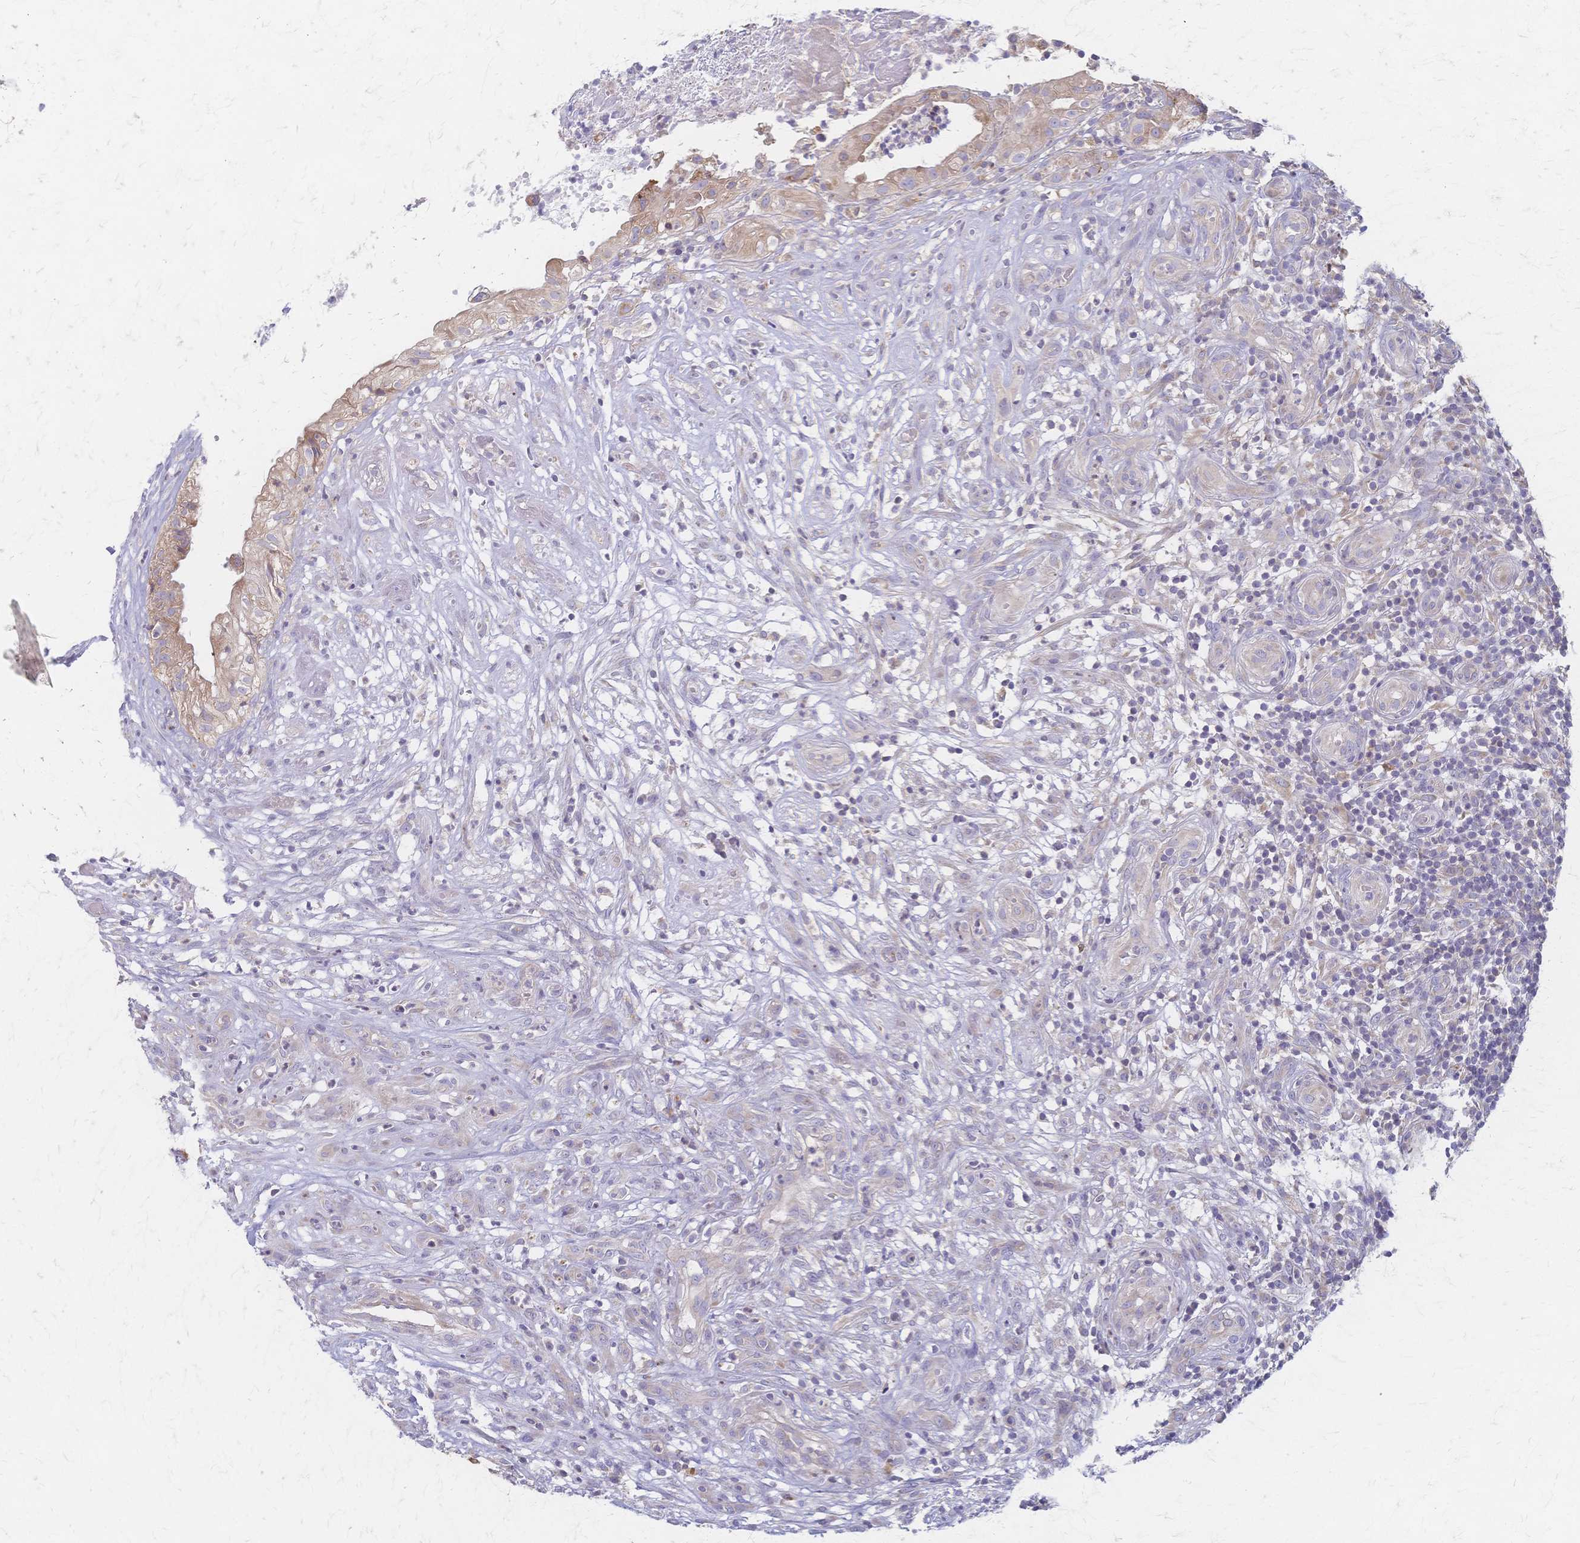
{"staining": {"intensity": "weak", "quantity": ">75%", "location": "cytoplasmic/membranous"}, "tissue": "head and neck cancer", "cell_type": "Tumor cells", "image_type": "cancer", "snomed": [{"axis": "morphology", "description": "Adenocarcinoma, NOS"}, {"axis": "topography", "description": "Head-Neck"}], "caption": "Immunohistochemical staining of human head and neck cancer (adenocarcinoma) exhibits low levels of weak cytoplasmic/membranous protein staining in approximately >75% of tumor cells.", "gene": "CYB5A", "patient": {"sex": "male", "age": 44}}